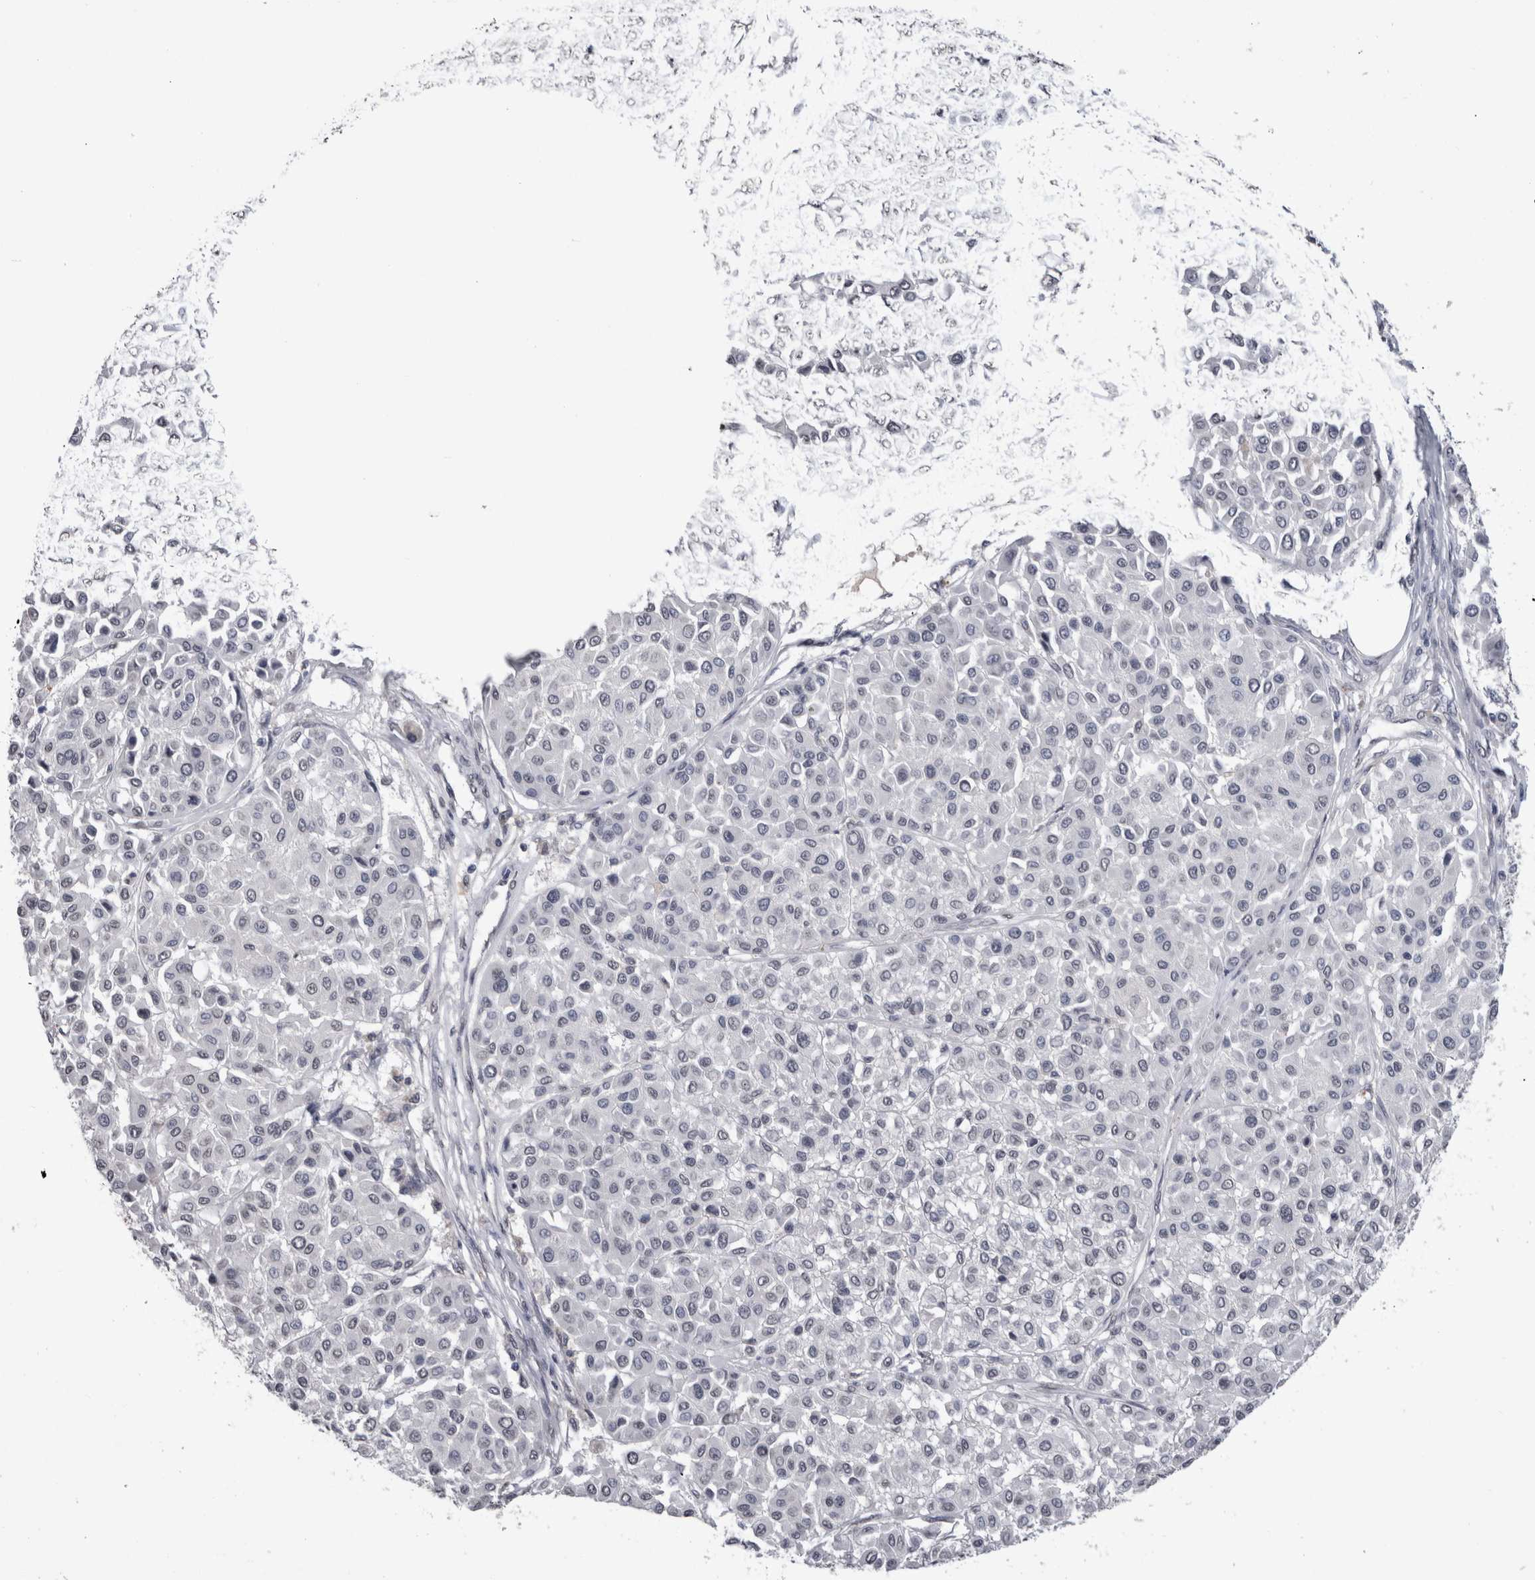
{"staining": {"intensity": "negative", "quantity": "none", "location": "none"}, "tissue": "melanoma", "cell_type": "Tumor cells", "image_type": "cancer", "snomed": [{"axis": "morphology", "description": "Malignant melanoma, Metastatic site"}, {"axis": "topography", "description": "Soft tissue"}], "caption": "IHC histopathology image of malignant melanoma (metastatic site) stained for a protein (brown), which demonstrates no expression in tumor cells.", "gene": "PAX5", "patient": {"sex": "male", "age": 41}}